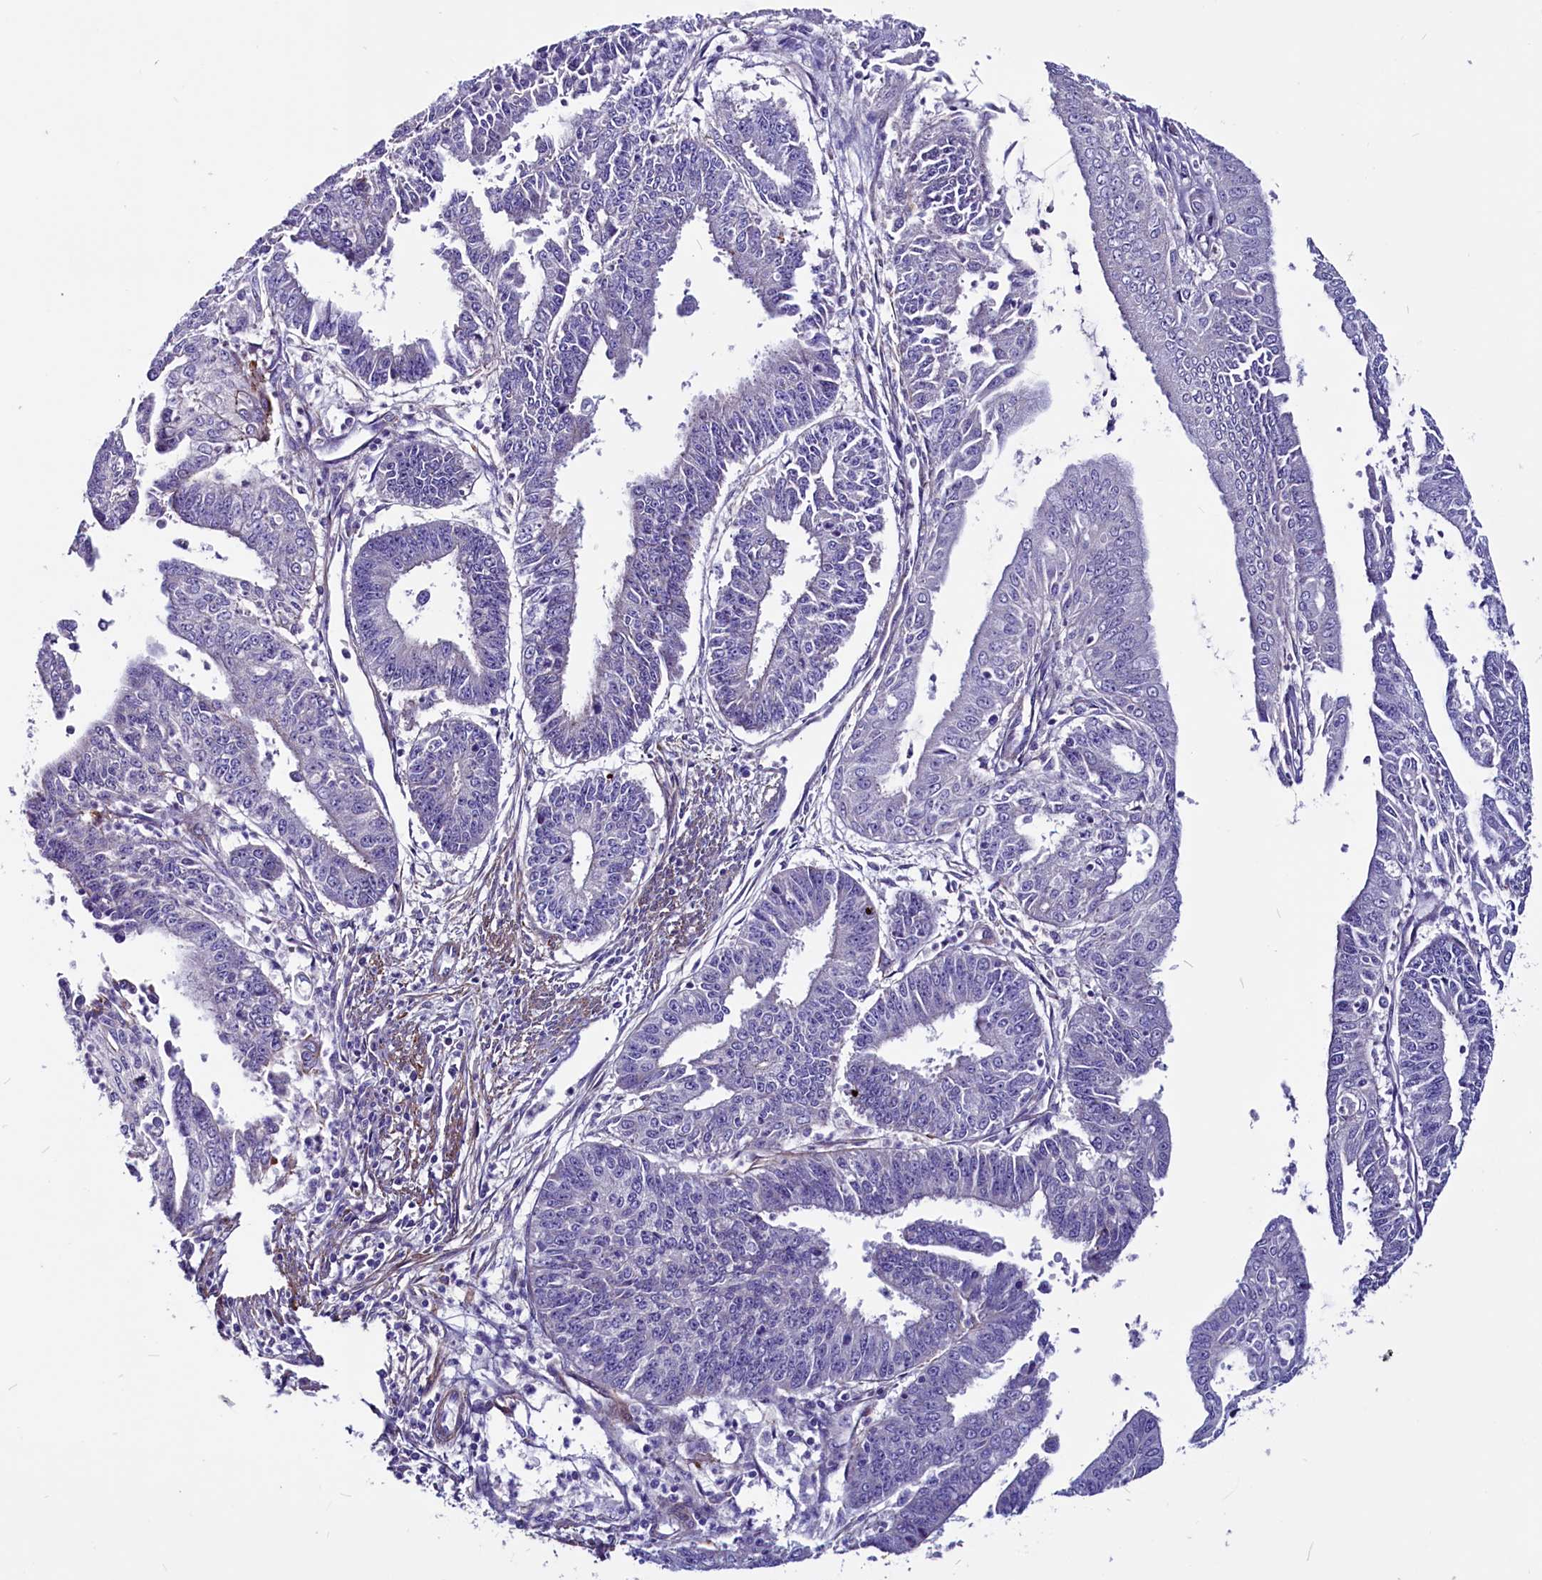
{"staining": {"intensity": "negative", "quantity": "none", "location": "none"}, "tissue": "endometrial cancer", "cell_type": "Tumor cells", "image_type": "cancer", "snomed": [{"axis": "morphology", "description": "Adenocarcinoma, NOS"}, {"axis": "topography", "description": "Endometrium"}], "caption": "Immunohistochemistry (IHC) micrograph of neoplastic tissue: endometrial cancer stained with DAB (3,3'-diaminobenzidine) displays no significant protein positivity in tumor cells.", "gene": "ZNF749", "patient": {"sex": "female", "age": 73}}